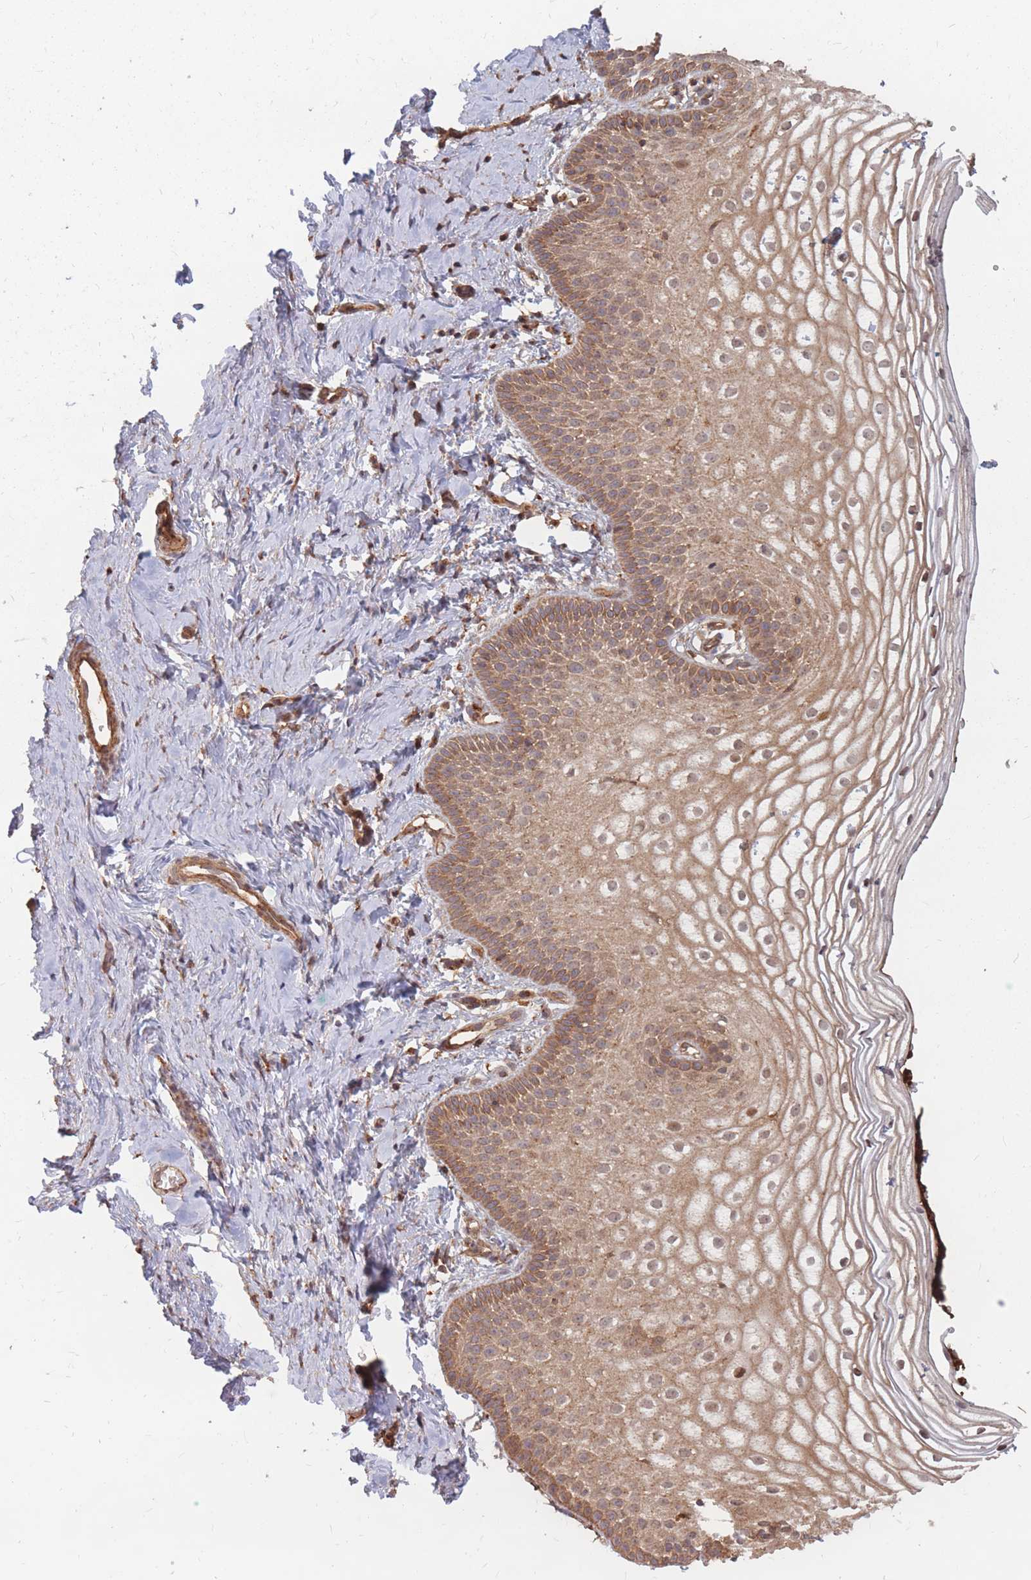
{"staining": {"intensity": "moderate", "quantity": ">75%", "location": "cytoplasmic/membranous"}, "tissue": "vagina", "cell_type": "Squamous epithelial cells", "image_type": "normal", "snomed": [{"axis": "morphology", "description": "Normal tissue, NOS"}, {"axis": "topography", "description": "Vagina"}], "caption": "A micrograph of vagina stained for a protein reveals moderate cytoplasmic/membranous brown staining in squamous epithelial cells. (Brightfield microscopy of DAB IHC at high magnification).", "gene": "RASSF2", "patient": {"sex": "female", "age": 56}}